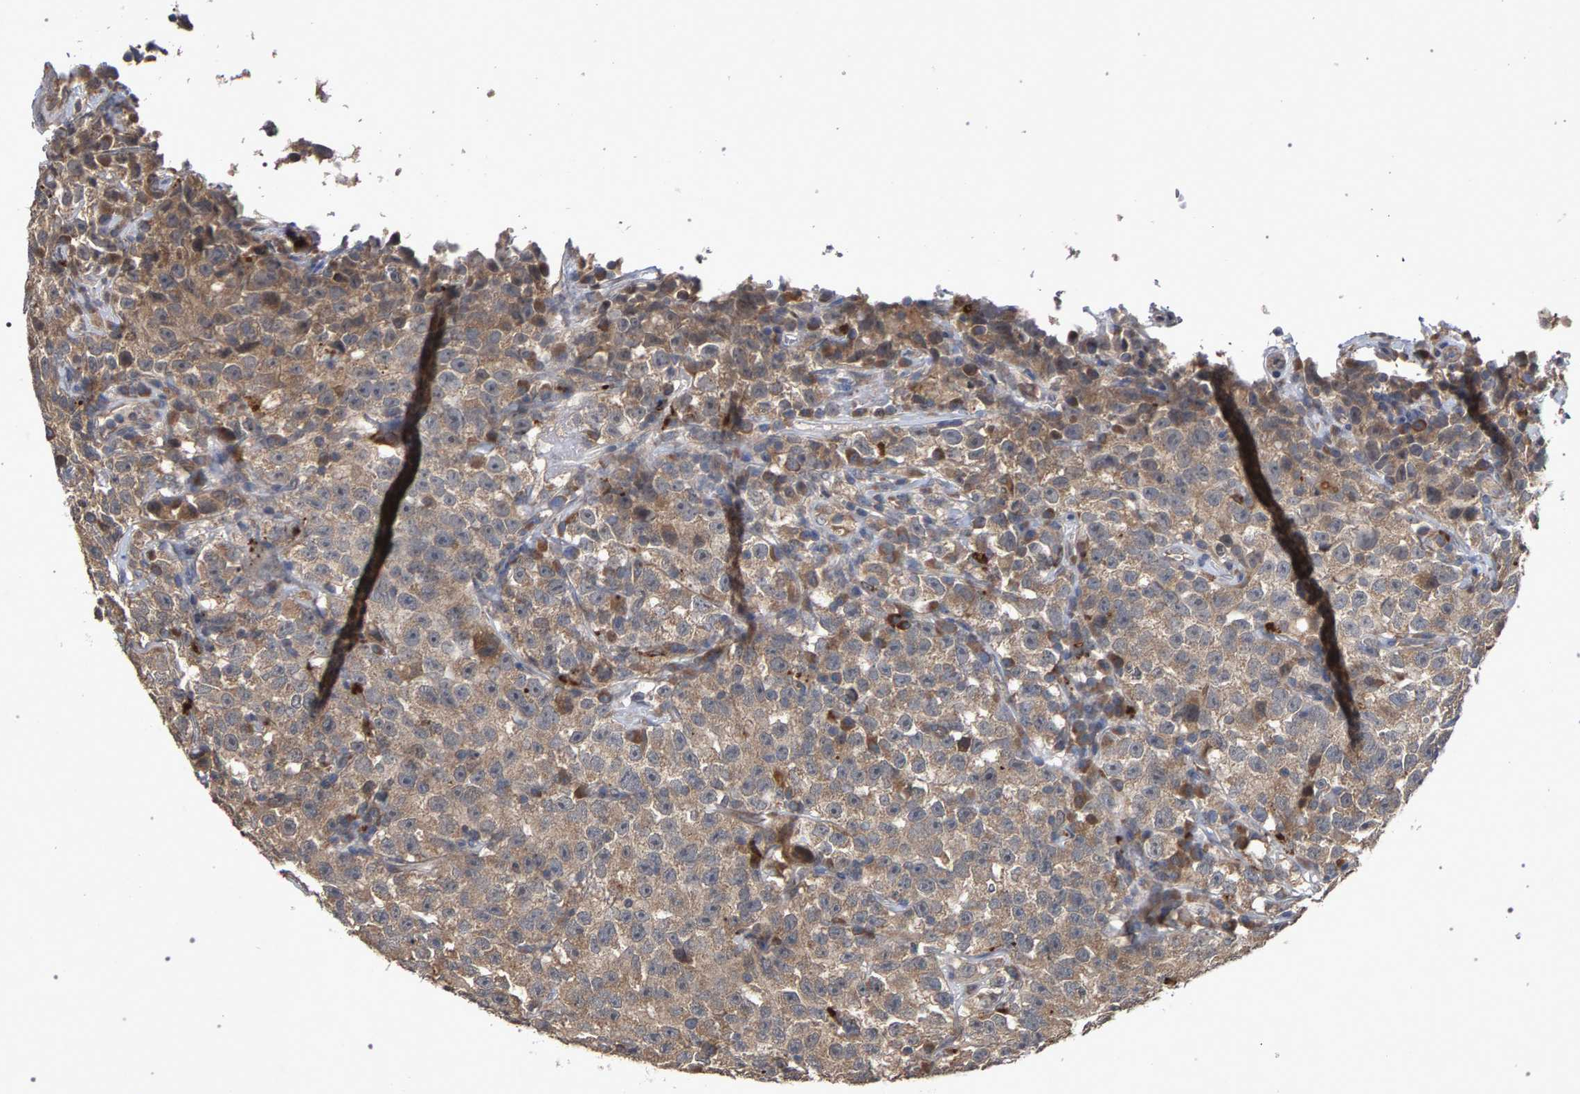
{"staining": {"intensity": "weak", "quantity": ">75%", "location": "cytoplasmic/membranous"}, "tissue": "testis cancer", "cell_type": "Tumor cells", "image_type": "cancer", "snomed": [{"axis": "morphology", "description": "Seminoma, NOS"}, {"axis": "topography", "description": "Testis"}], "caption": "Immunohistochemical staining of testis cancer demonstrates low levels of weak cytoplasmic/membranous expression in about >75% of tumor cells.", "gene": "SLC4A4", "patient": {"sex": "male", "age": 22}}